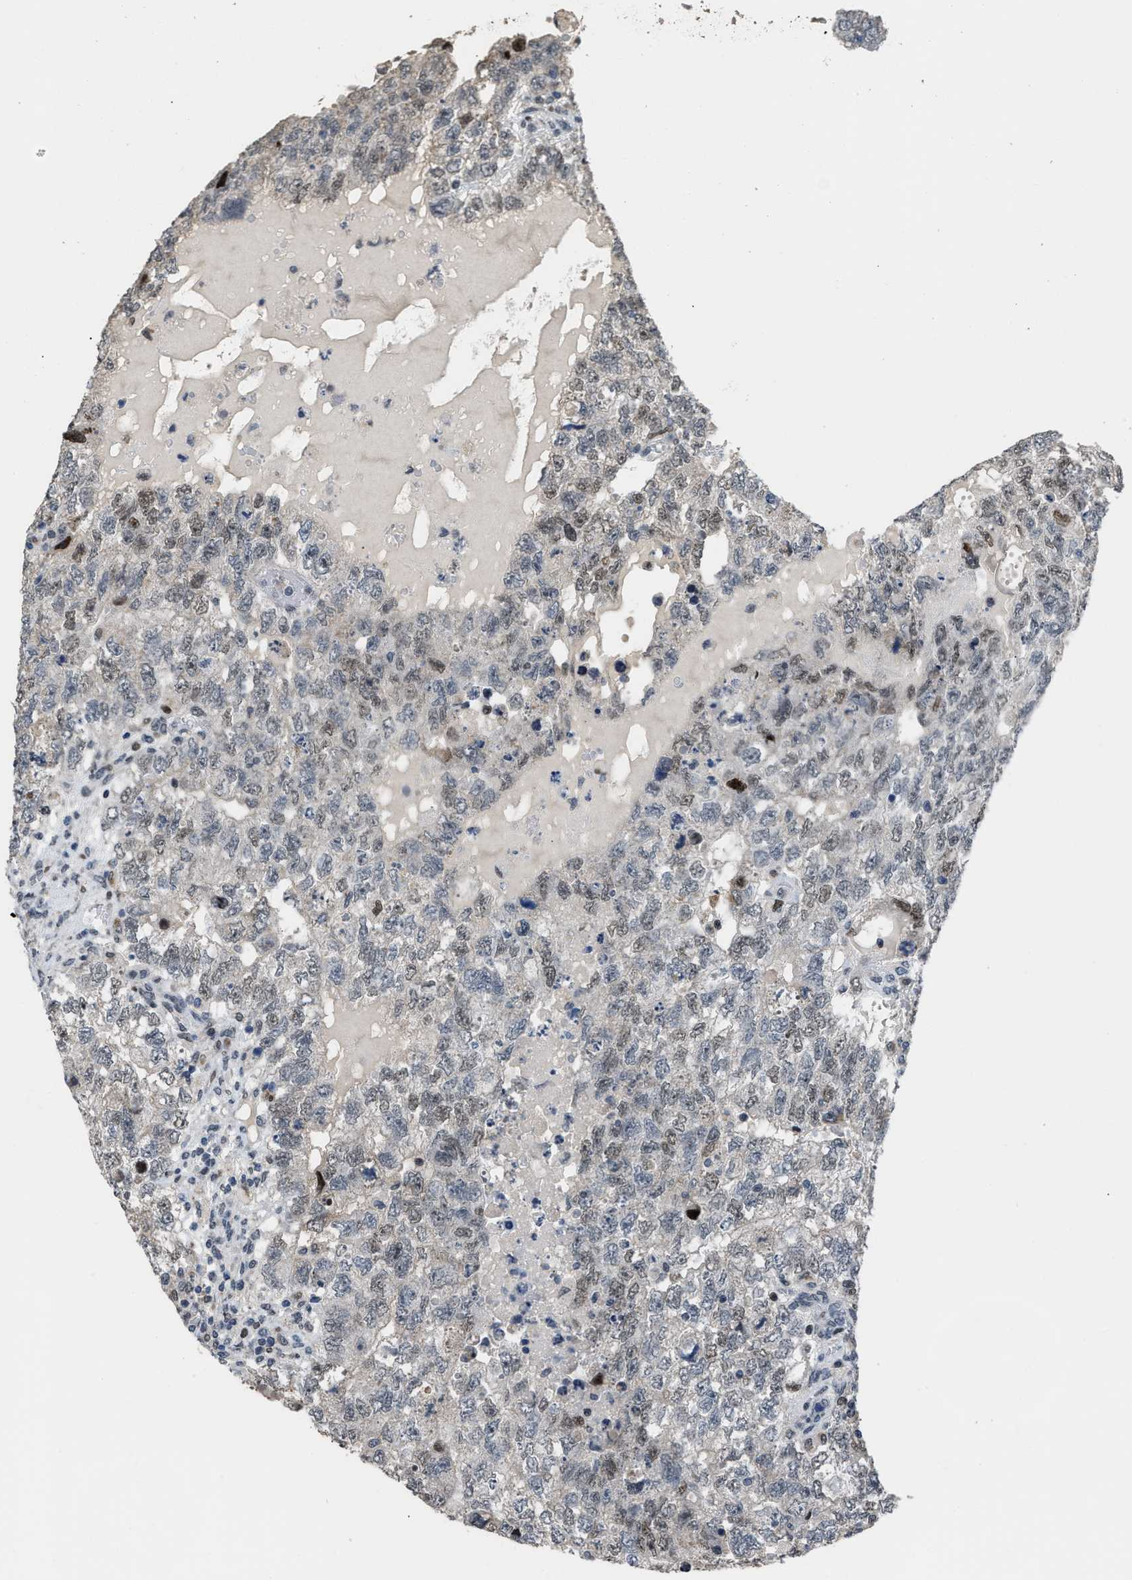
{"staining": {"intensity": "weak", "quantity": "25%-75%", "location": "nuclear"}, "tissue": "testis cancer", "cell_type": "Tumor cells", "image_type": "cancer", "snomed": [{"axis": "morphology", "description": "Carcinoma, Embryonal, NOS"}, {"axis": "topography", "description": "Testis"}], "caption": "A brown stain labels weak nuclear expression of a protein in human embryonal carcinoma (testis) tumor cells. (IHC, brightfield microscopy, high magnification).", "gene": "SETDB1", "patient": {"sex": "male", "age": 36}}